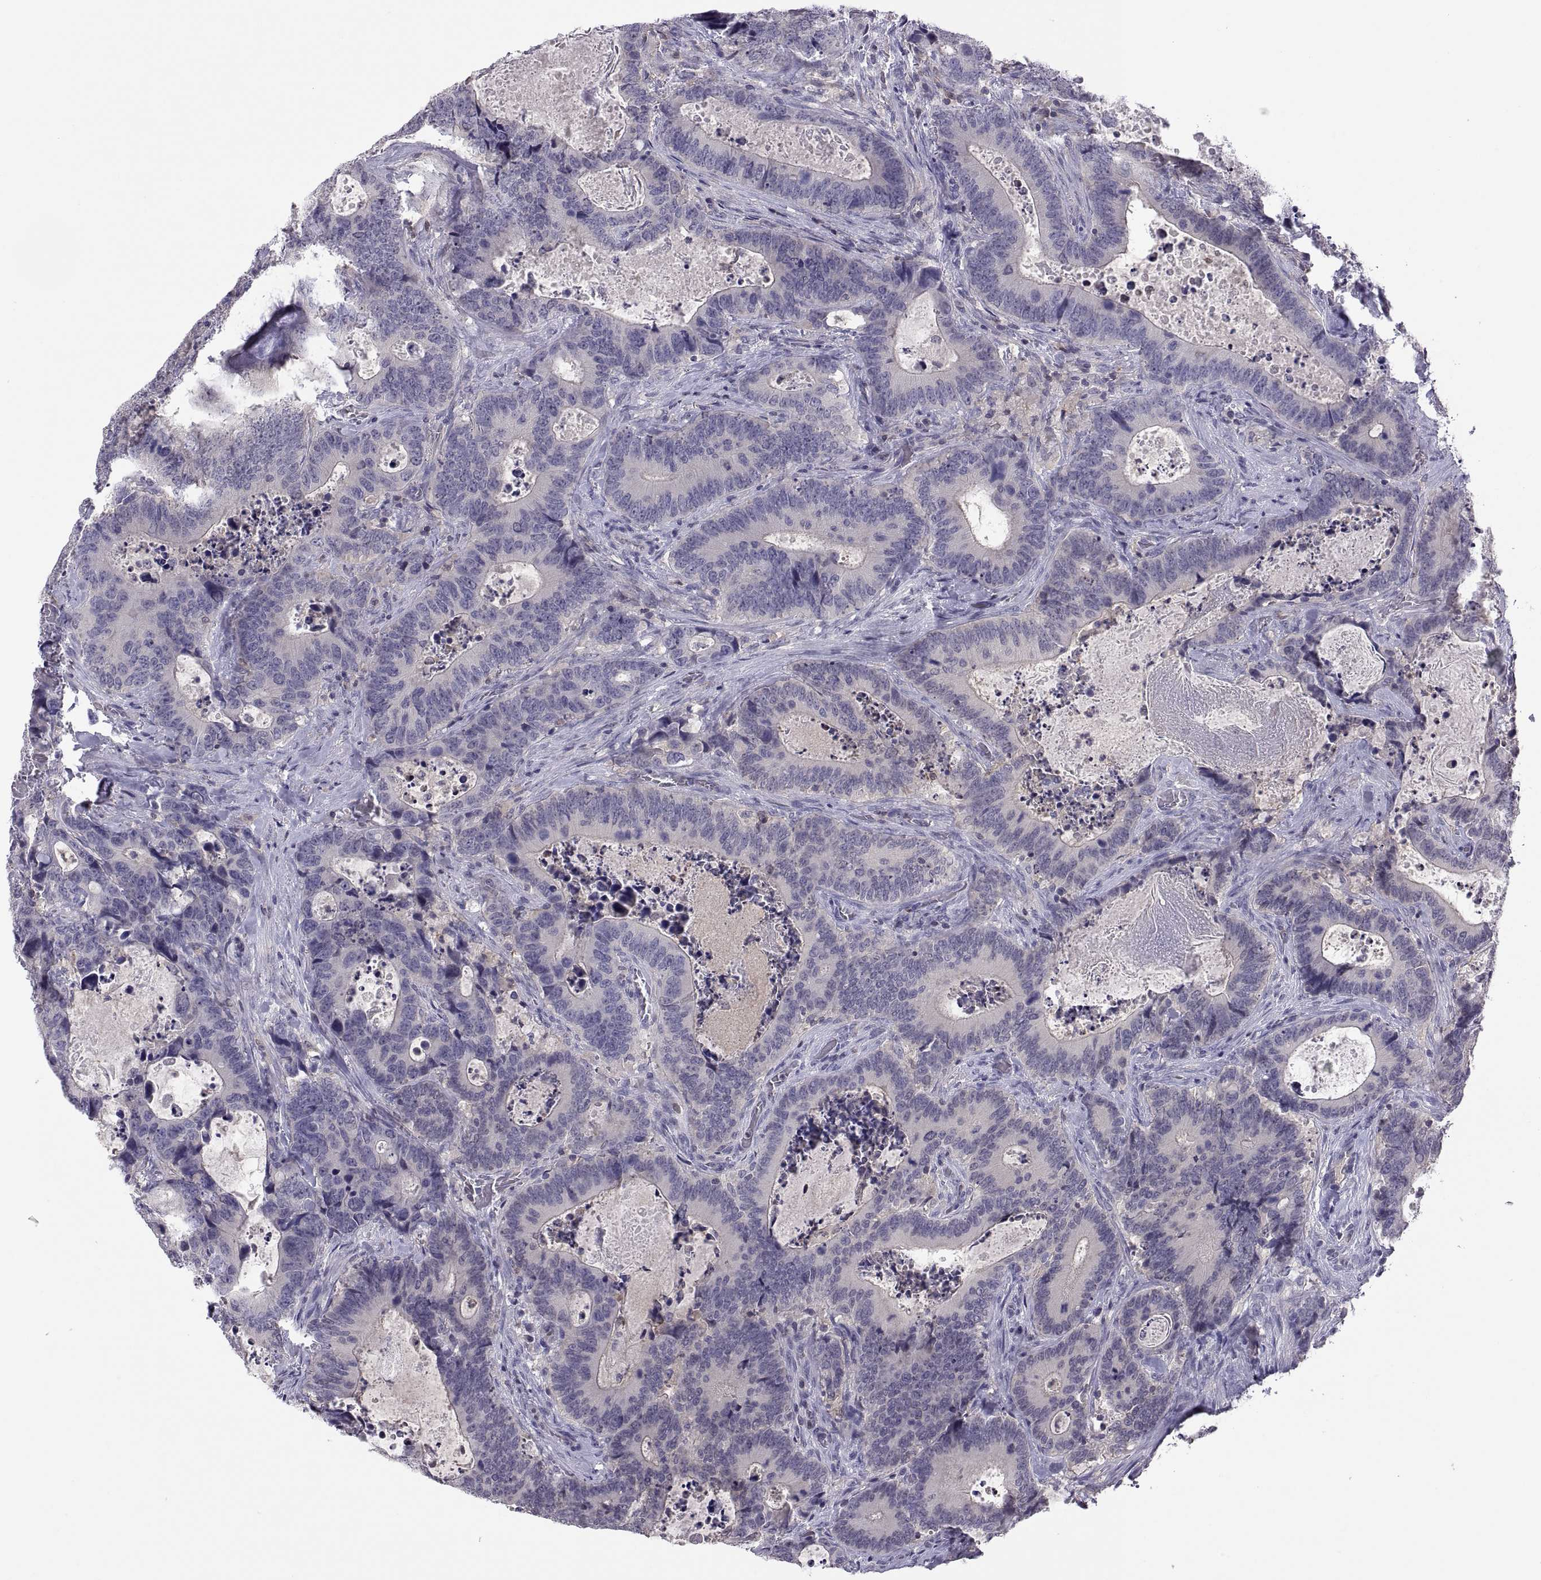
{"staining": {"intensity": "negative", "quantity": "none", "location": "none"}, "tissue": "colorectal cancer", "cell_type": "Tumor cells", "image_type": "cancer", "snomed": [{"axis": "morphology", "description": "Adenocarcinoma, NOS"}, {"axis": "topography", "description": "Colon"}], "caption": "Adenocarcinoma (colorectal) was stained to show a protein in brown. There is no significant expression in tumor cells.", "gene": "FGF9", "patient": {"sex": "female", "age": 82}}